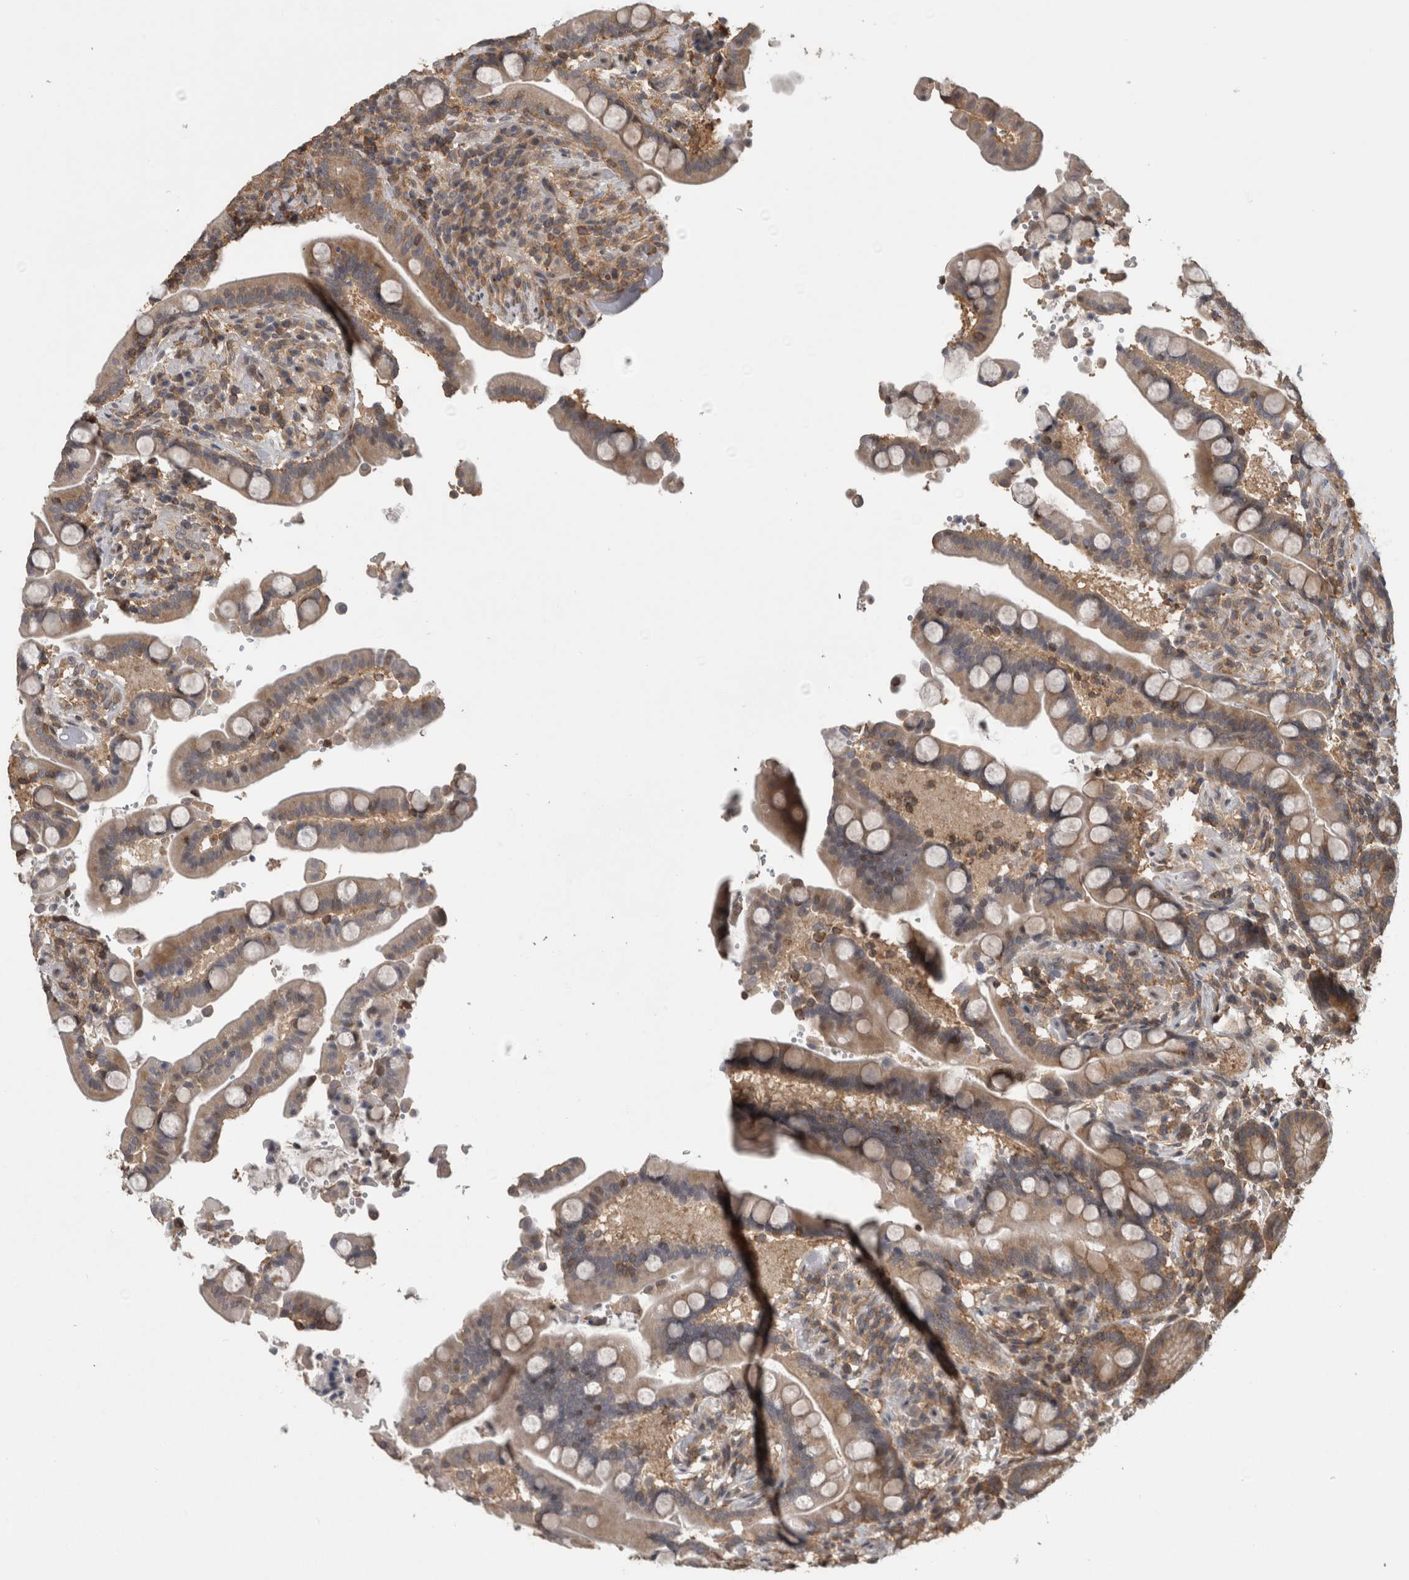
{"staining": {"intensity": "weak", "quantity": "<25%", "location": "cytoplasmic/membranous"}, "tissue": "colon", "cell_type": "Endothelial cells", "image_type": "normal", "snomed": [{"axis": "morphology", "description": "Normal tissue, NOS"}, {"axis": "topography", "description": "Colon"}], "caption": "IHC photomicrograph of benign human colon stained for a protein (brown), which shows no expression in endothelial cells.", "gene": "ATXN2", "patient": {"sex": "male", "age": 73}}